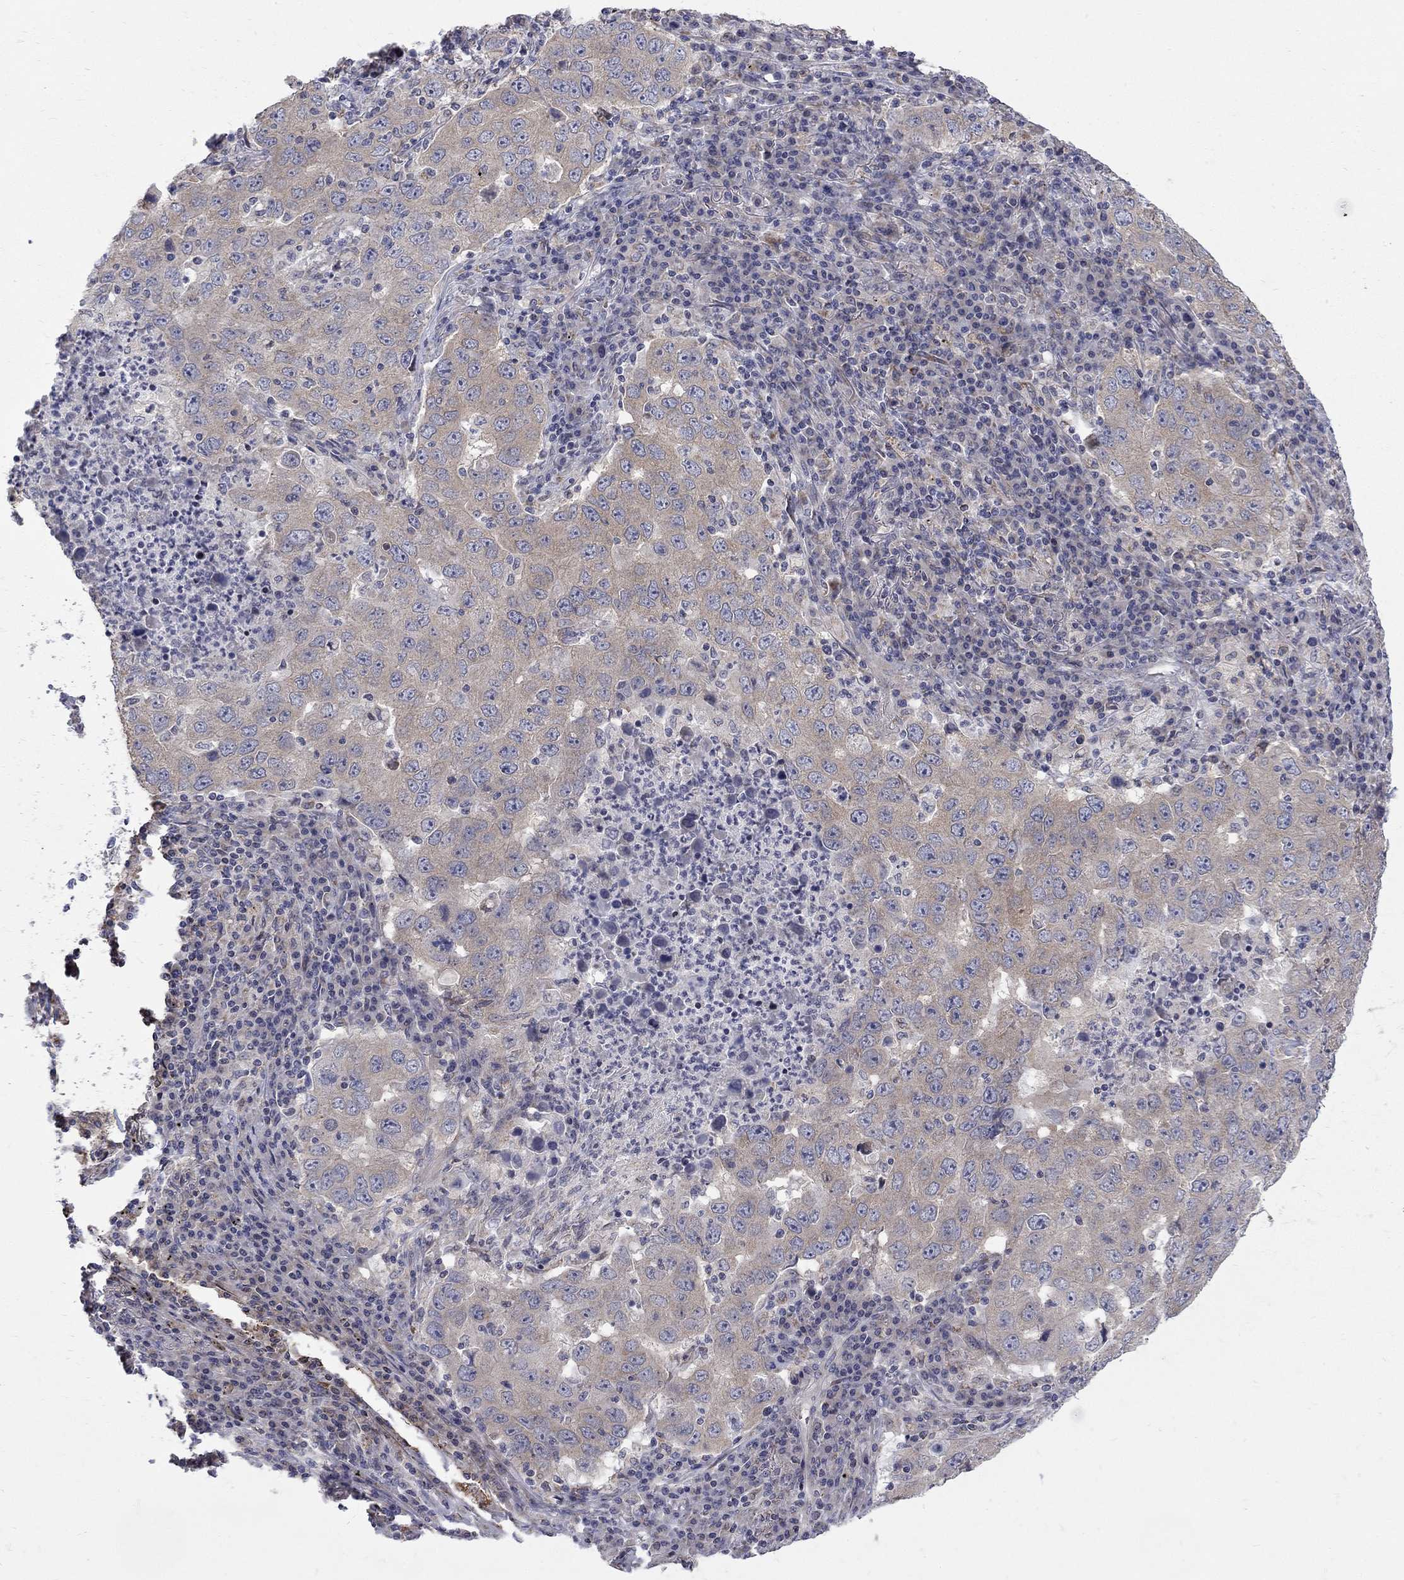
{"staining": {"intensity": "negative", "quantity": "none", "location": "none"}, "tissue": "lung cancer", "cell_type": "Tumor cells", "image_type": "cancer", "snomed": [{"axis": "morphology", "description": "Adenocarcinoma, NOS"}, {"axis": "topography", "description": "Lung"}], "caption": "This histopathology image is of adenocarcinoma (lung) stained with immunohistochemistry (IHC) to label a protein in brown with the nuclei are counter-stained blue. There is no positivity in tumor cells.", "gene": "SH2B1", "patient": {"sex": "male", "age": 73}}